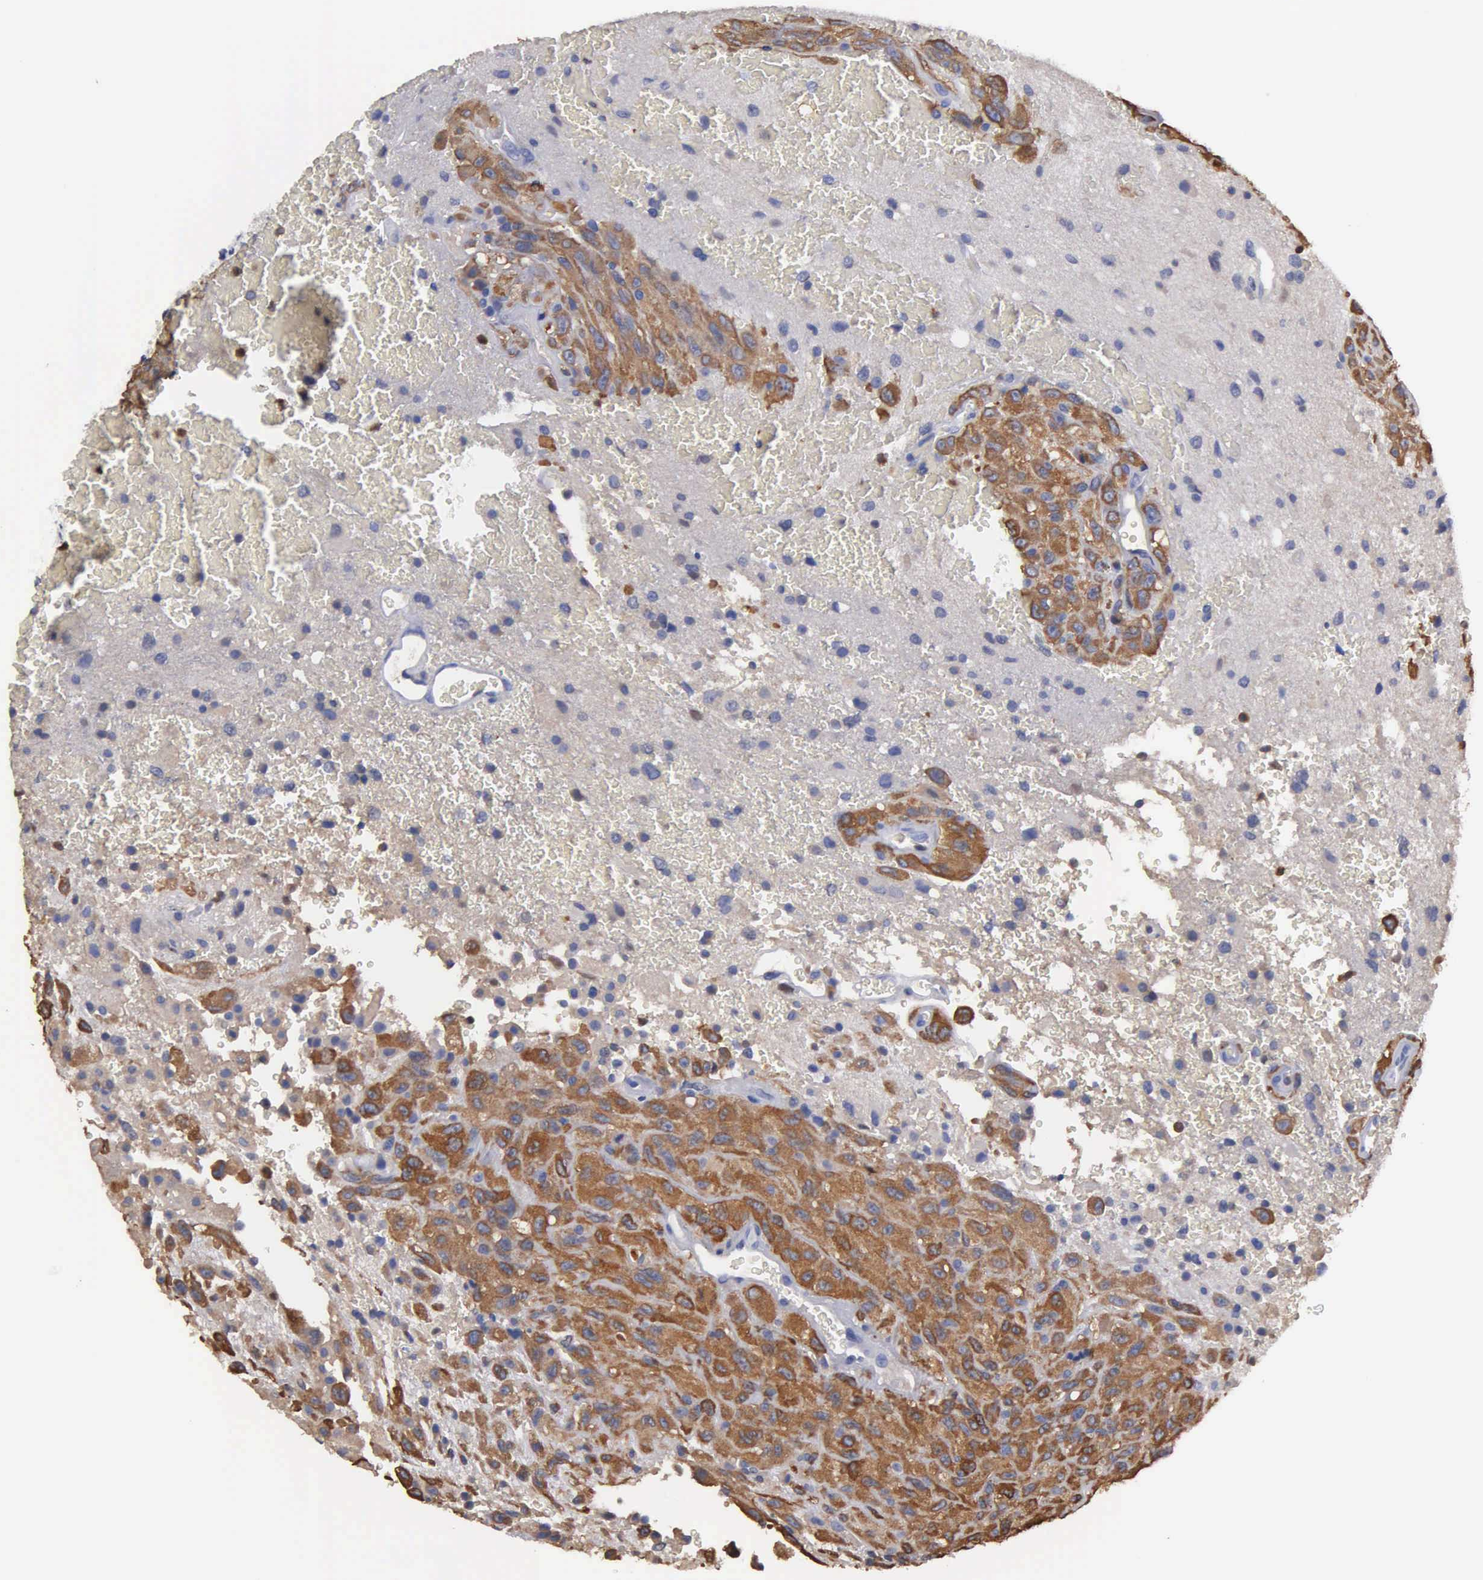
{"staining": {"intensity": "strong", "quantity": ">75%", "location": "cytoplasmic/membranous"}, "tissue": "glioma", "cell_type": "Tumor cells", "image_type": "cancer", "snomed": [{"axis": "morphology", "description": "Glioma, malignant, High grade"}, {"axis": "topography", "description": "Brain"}], "caption": "There is high levels of strong cytoplasmic/membranous positivity in tumor cells of glioma, as demonstrated by immunohistochemical staining (brown color).", "gene": "G6PD", "patient": {"sex": "male", "age": 48}}